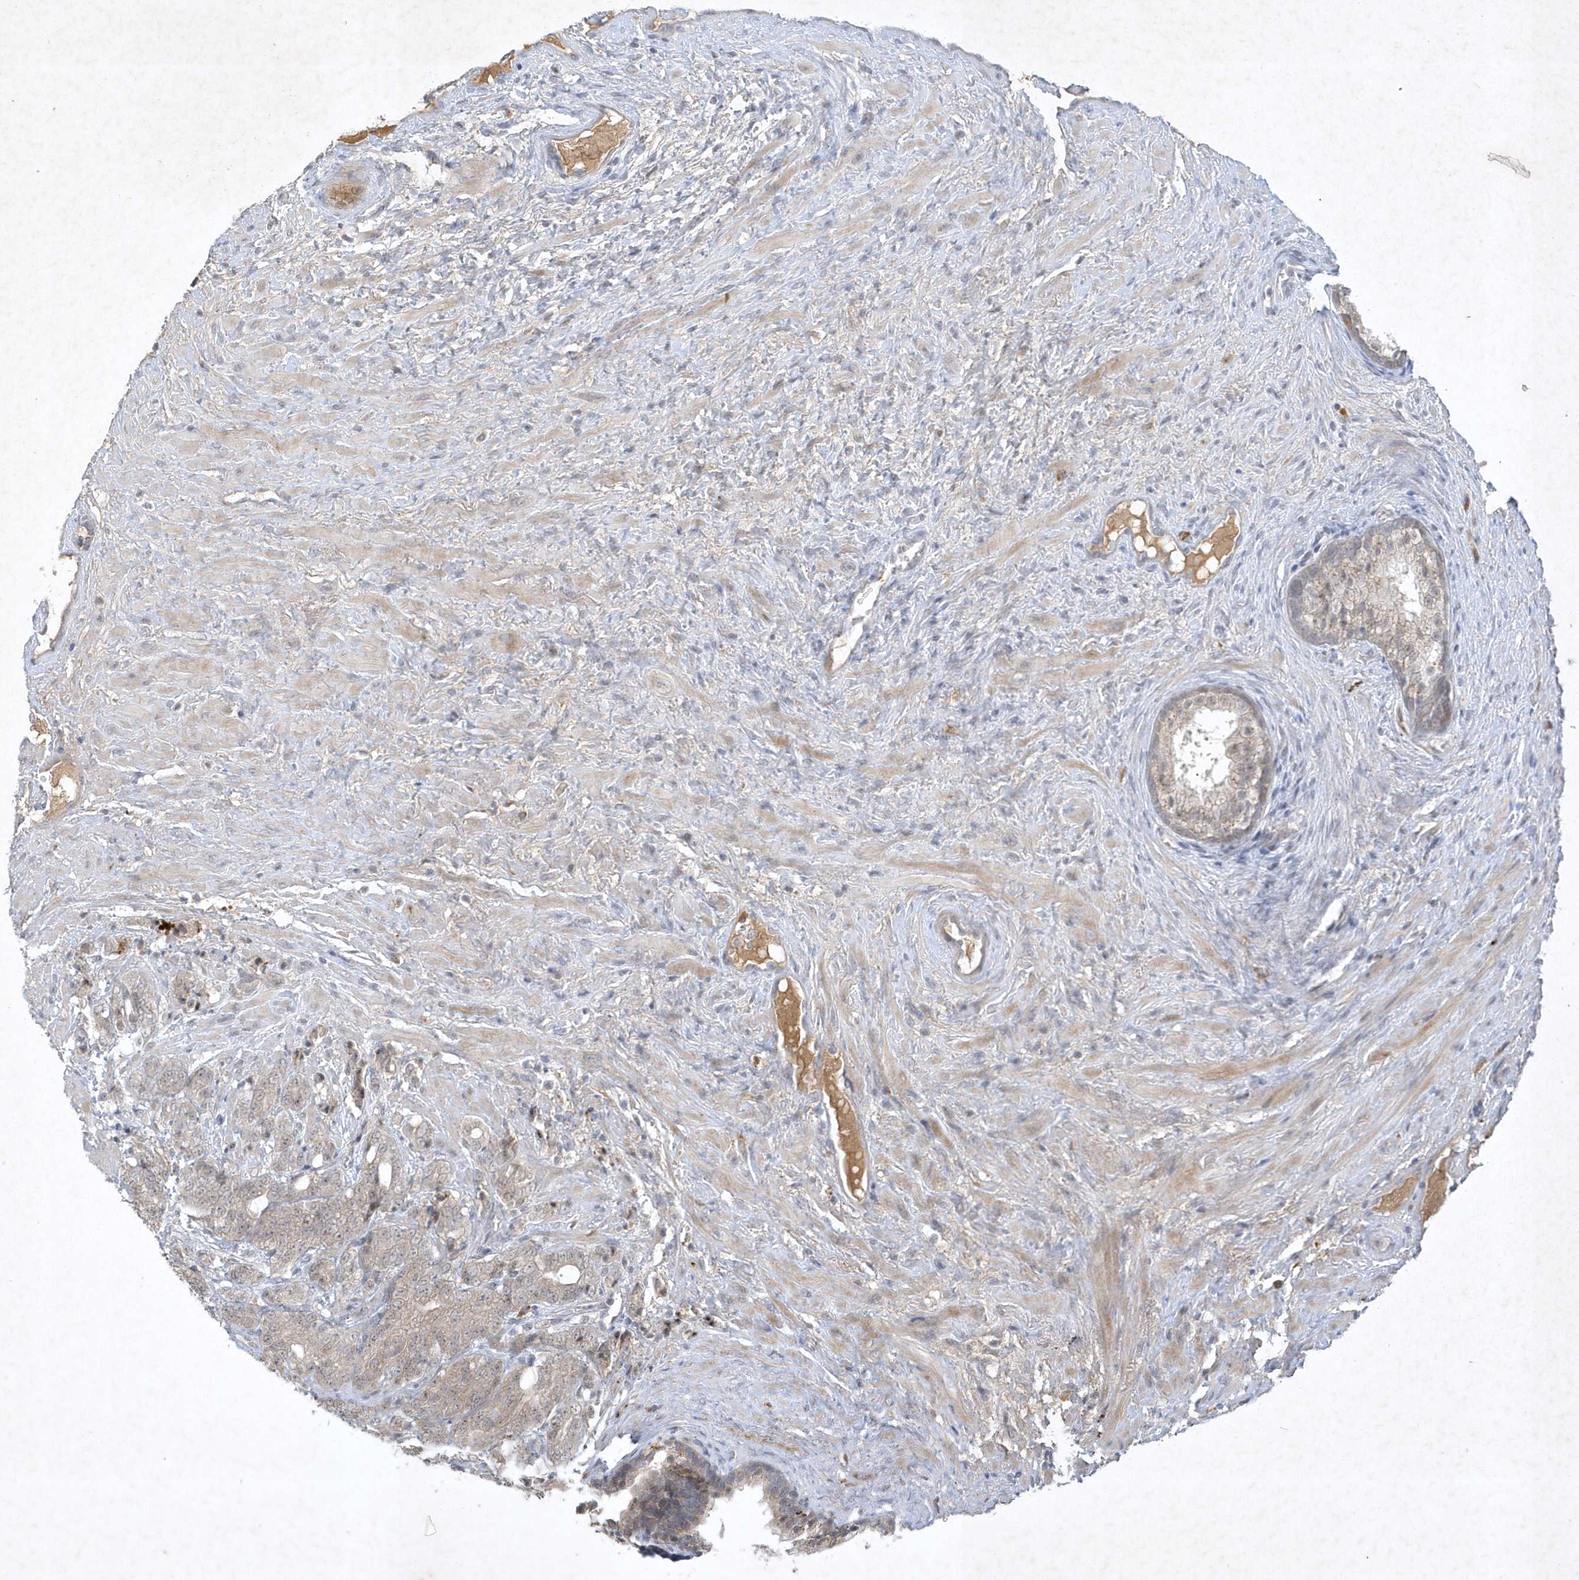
{"staining": {"intensity": "weak", "quantity": "25%-75%", "location": "cytoplasmic/membranous"}, "tissue": "prostate cancer", "cell_type": "Tumor cells", "image_type": "cancer", "snomed": [{"axis": "morphology", "description": "Adenocarcinoma, High grade"}, {"axis": "topography", "description": "Prostate"}], "caption": "There is low levels of weak cytoplasmic/membranous staining in tumor cells of high-grade adenocarcinoma (prostate), as demonstrated by immunohistochemical staining (brown color).", "gene": "THG1L", "patient": {"sex": "male", "age": 57}}